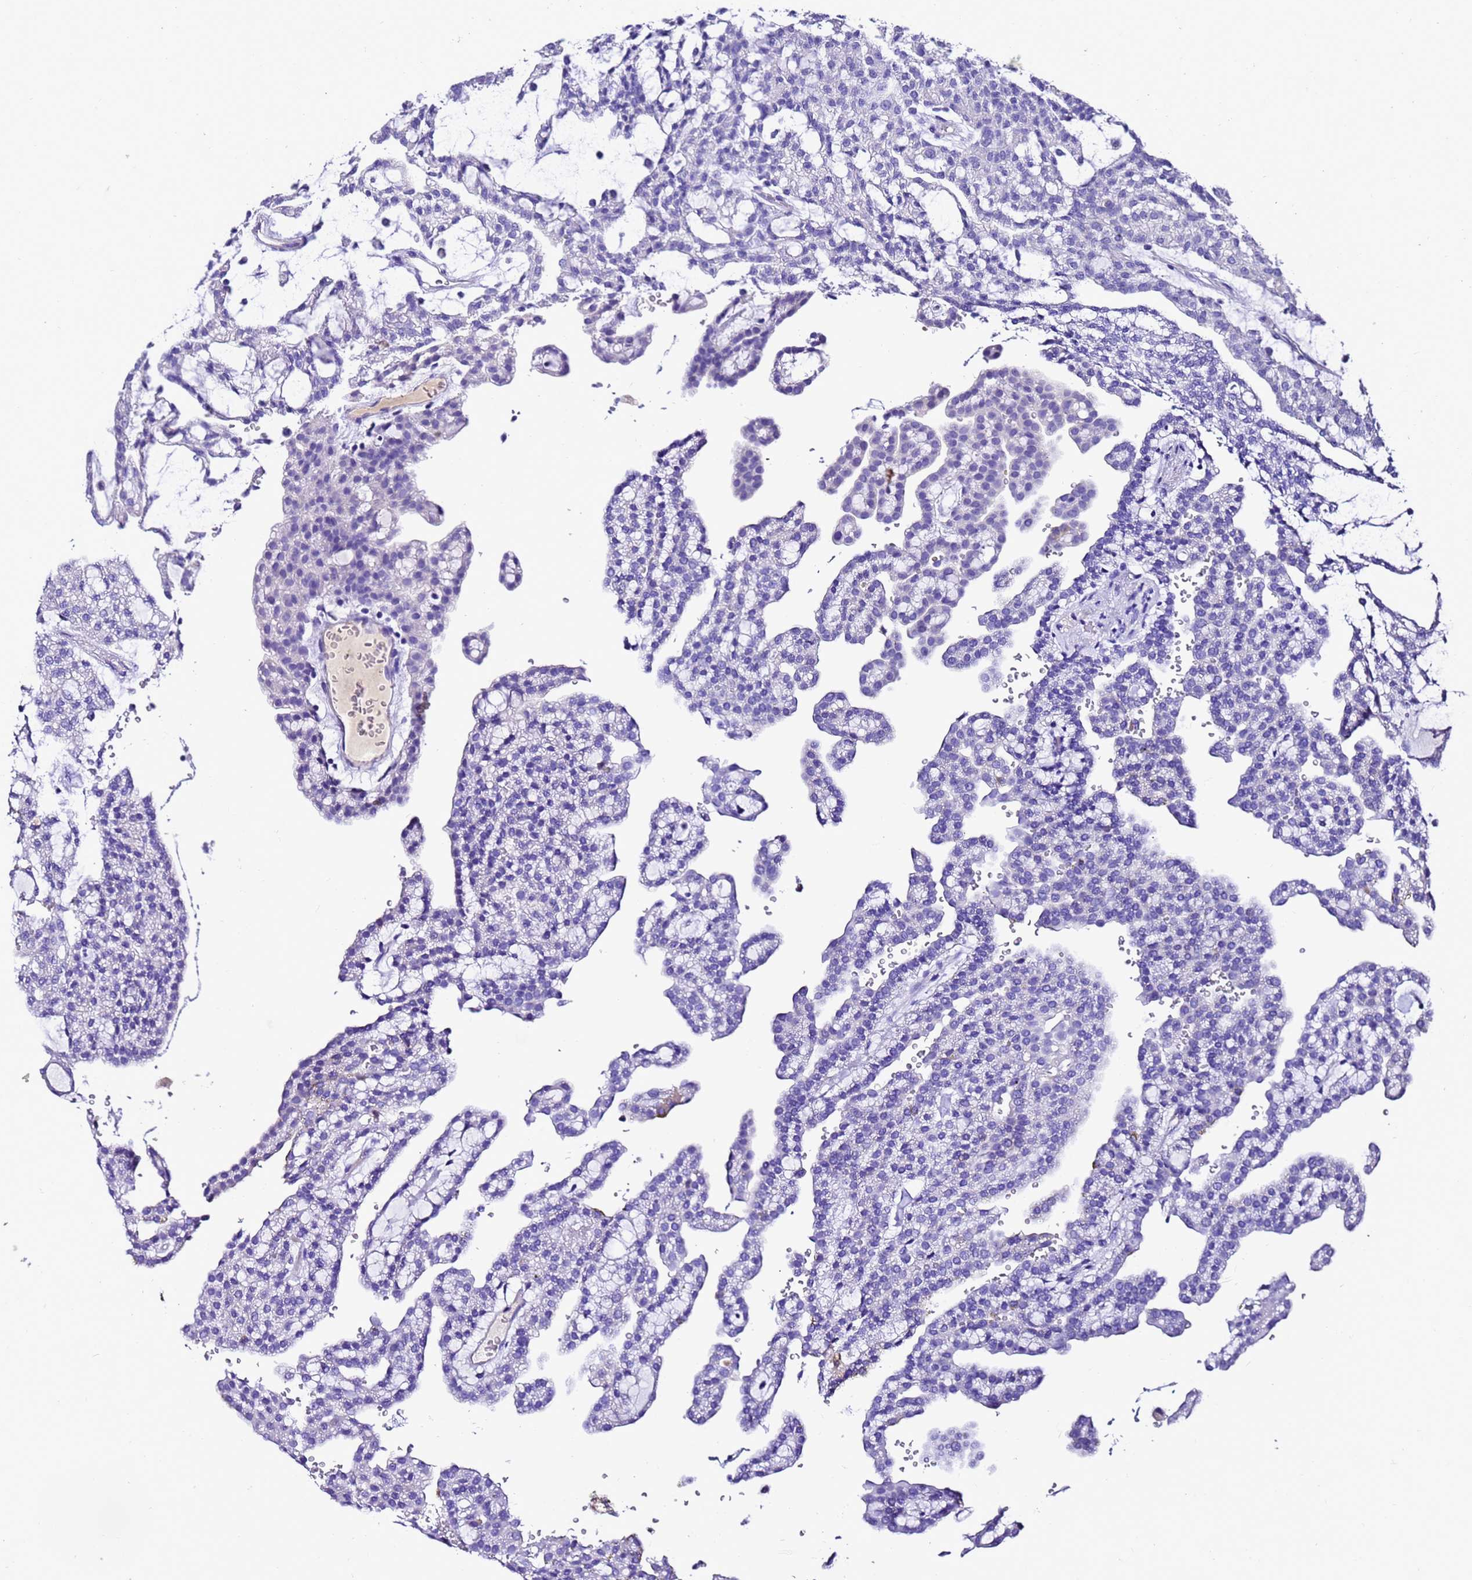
{"staining": {"intensity": "negative", "quantity": "none", "location": "none"}, "tissue": "renal cancer", "cell_type": "Tumor cells", "image_type": "cancer", "snomed": [{"axis": "morphology", "description": "Adenocarcinoma, NOS"}, {"axis": "topography", "description": "Kidney"}], "caption": "Immunohistochemistry of adenocarcinoma (renal) displays no expression in tumor cells.", "gene": "UGT2A1", "patient": {"sex": "male", "age": 63}}